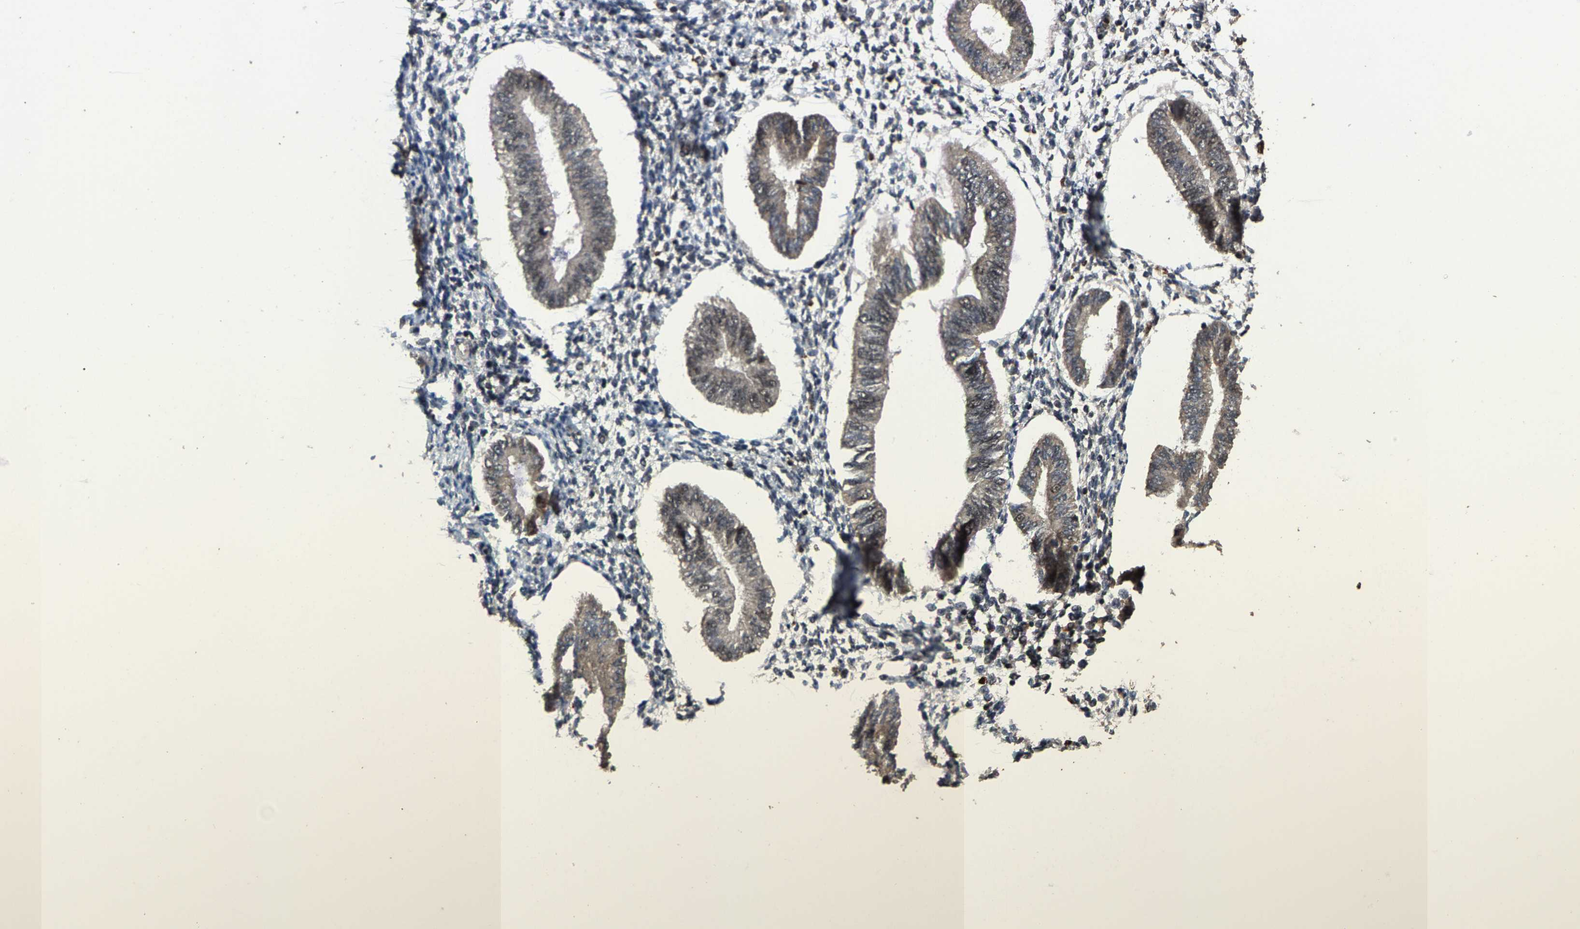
{"staining": {"intensity": "weak", "quantity": "<25%", "location": "cytoplasmic/membranous"}, "tissue": "endometrium", "cell_type": "Cells in endometrial stroma", "image_type": "normal", "snomed": [{"axis": "morphology", "description": "Normal tissue, NOS"}, {"axis": "topography", "description": "Endometrium"}], "caption": "Immunohistochemical staining of benign human endometrium displays no significant expression in cells in endometrial stroma.", "gene": "HAUS6", "patient": {"sex": "female", "age": 50}}